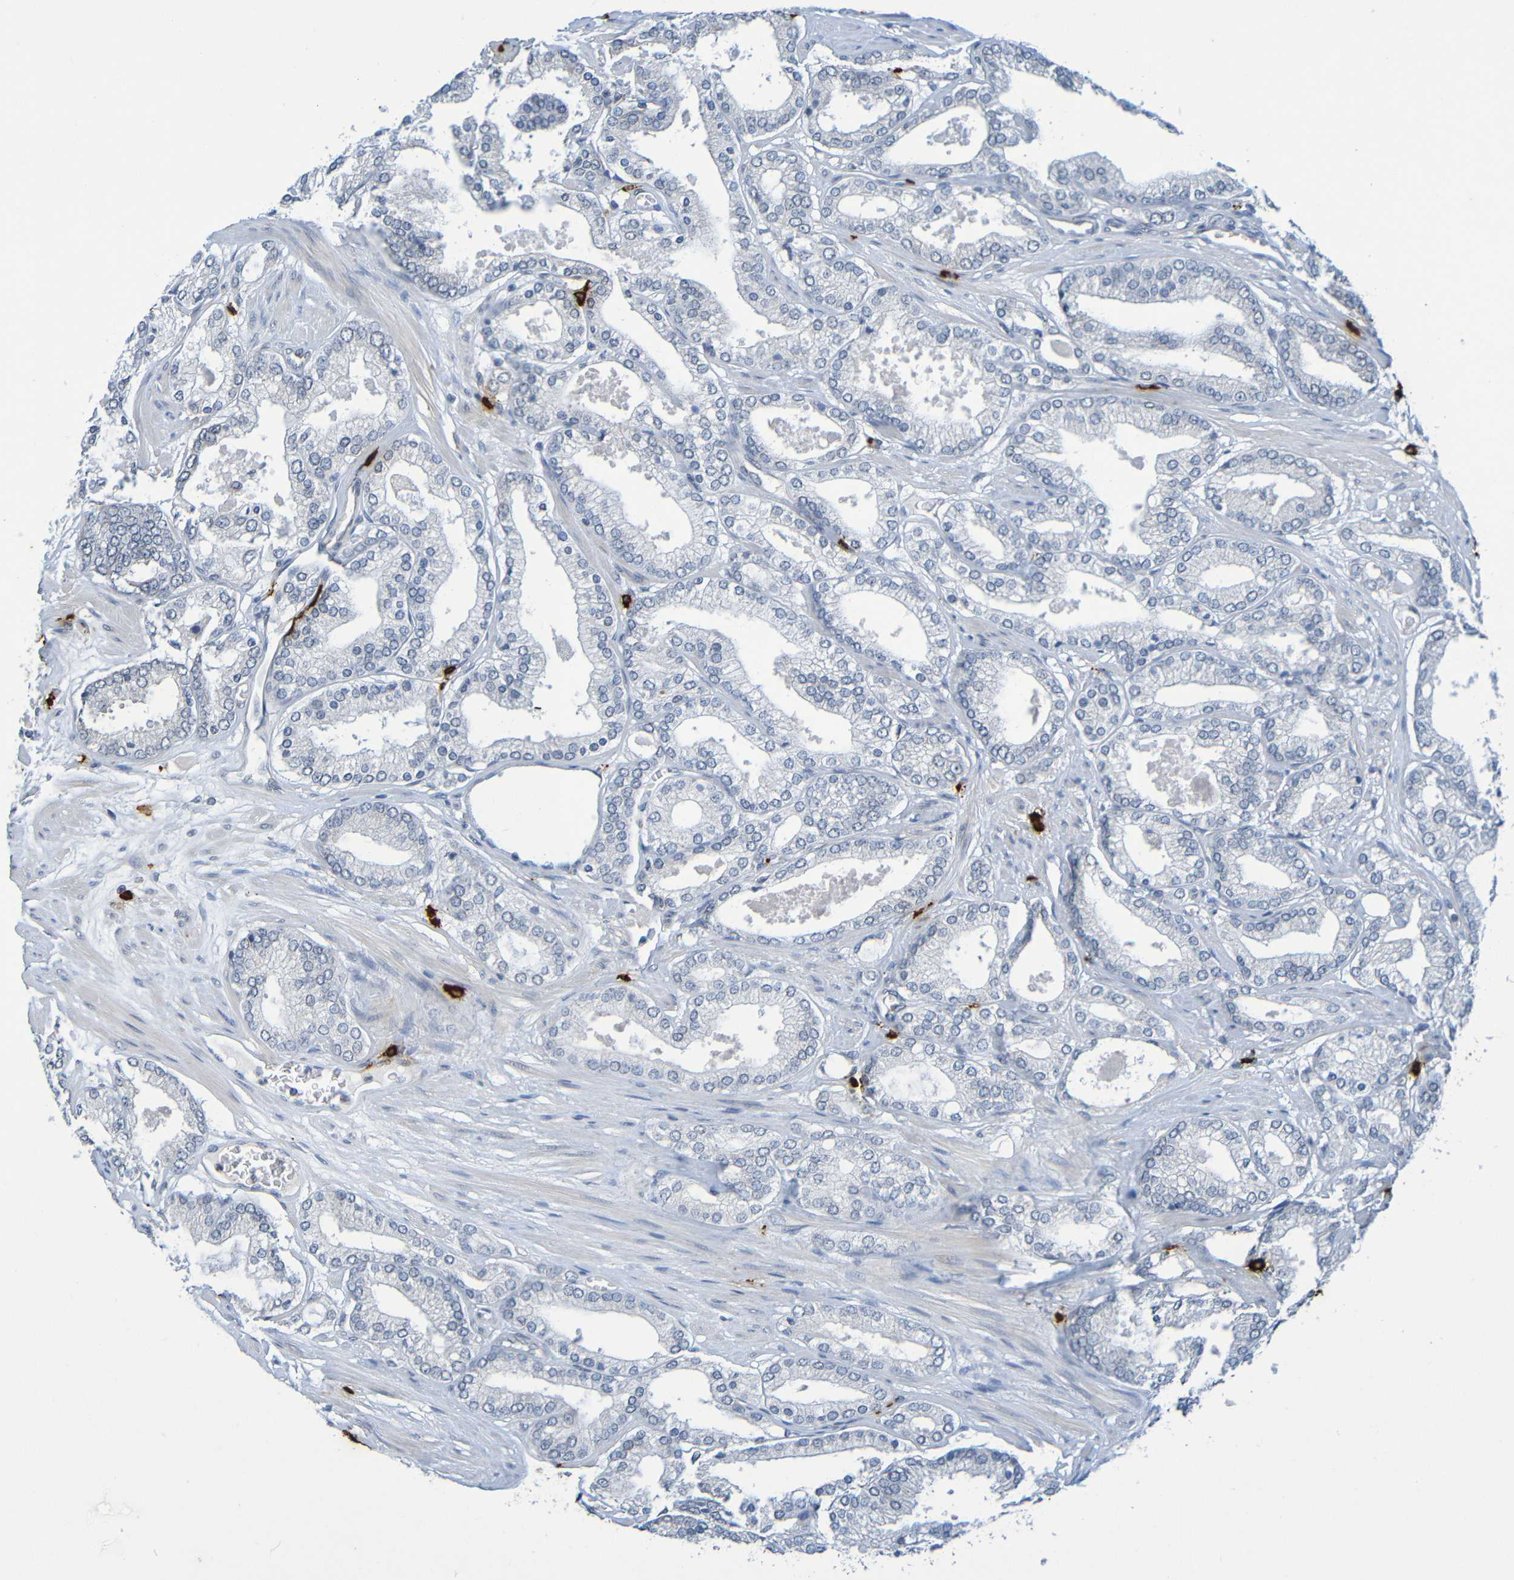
{"staining": {"intensity": "negative", "quantity": "none", "location": "none"}, "tissue": "prostate cancer", "cell_type": "Tumor cells", "image_type": "cancer", "snomed": [{"axis": "morphology", "description": "Adenocarcinoma, High grade"}, {"axis": "topography", "description": "Prostate"}], "caption": "Immunohistochemistry (IHC) histopathology image of neoplastic tissue: human prostate cancer (adenocarcinoma (high-grade)) stained with DAB (3,3'-diaminobenzidine) displays no significant protein positivity in tumor cells.", "gene": "C3AR1", "patient": {"sex": "male", "age": 61}}